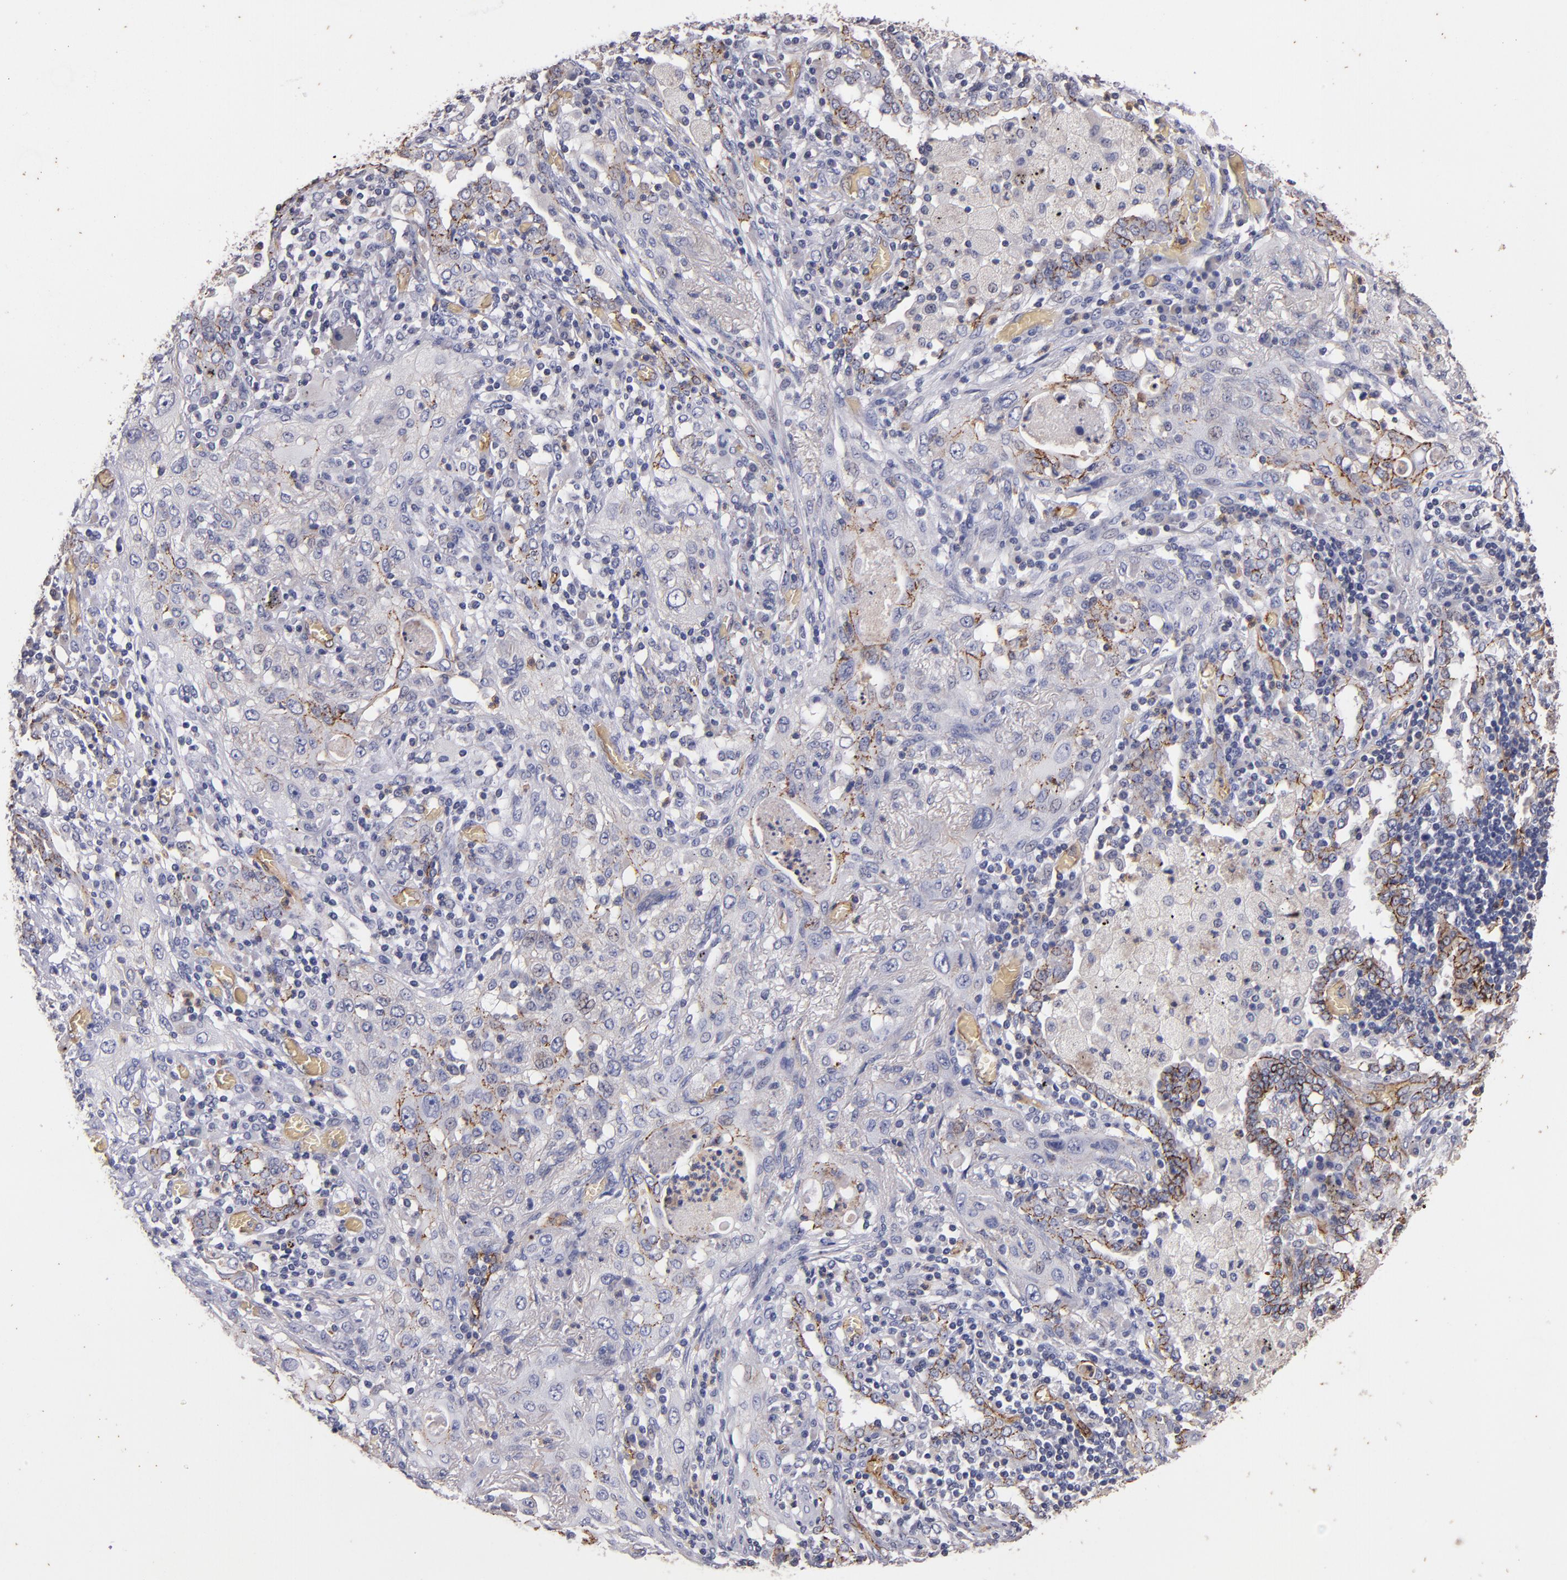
{"staining": {"intensity": "weak", "quantity": "<25%", "location": "cytoplasmic/membranous"}, "tissue": "lung cancer", "cell_type": "Tumor cells", "image_type": "cancer", "snomed": [{"axis": "morphology", "description": "Squamous cell carcinoma, NOS"}, {"axis": "topography", "description": "Lung"}], "caption": "A micrograph of human squamous cell carcinoma (lung) is negative for staining in tumor cells. Nuclei are stained in blue.", "gene": "CLDN5", "patient": {"sex": "female", "age": 47}}